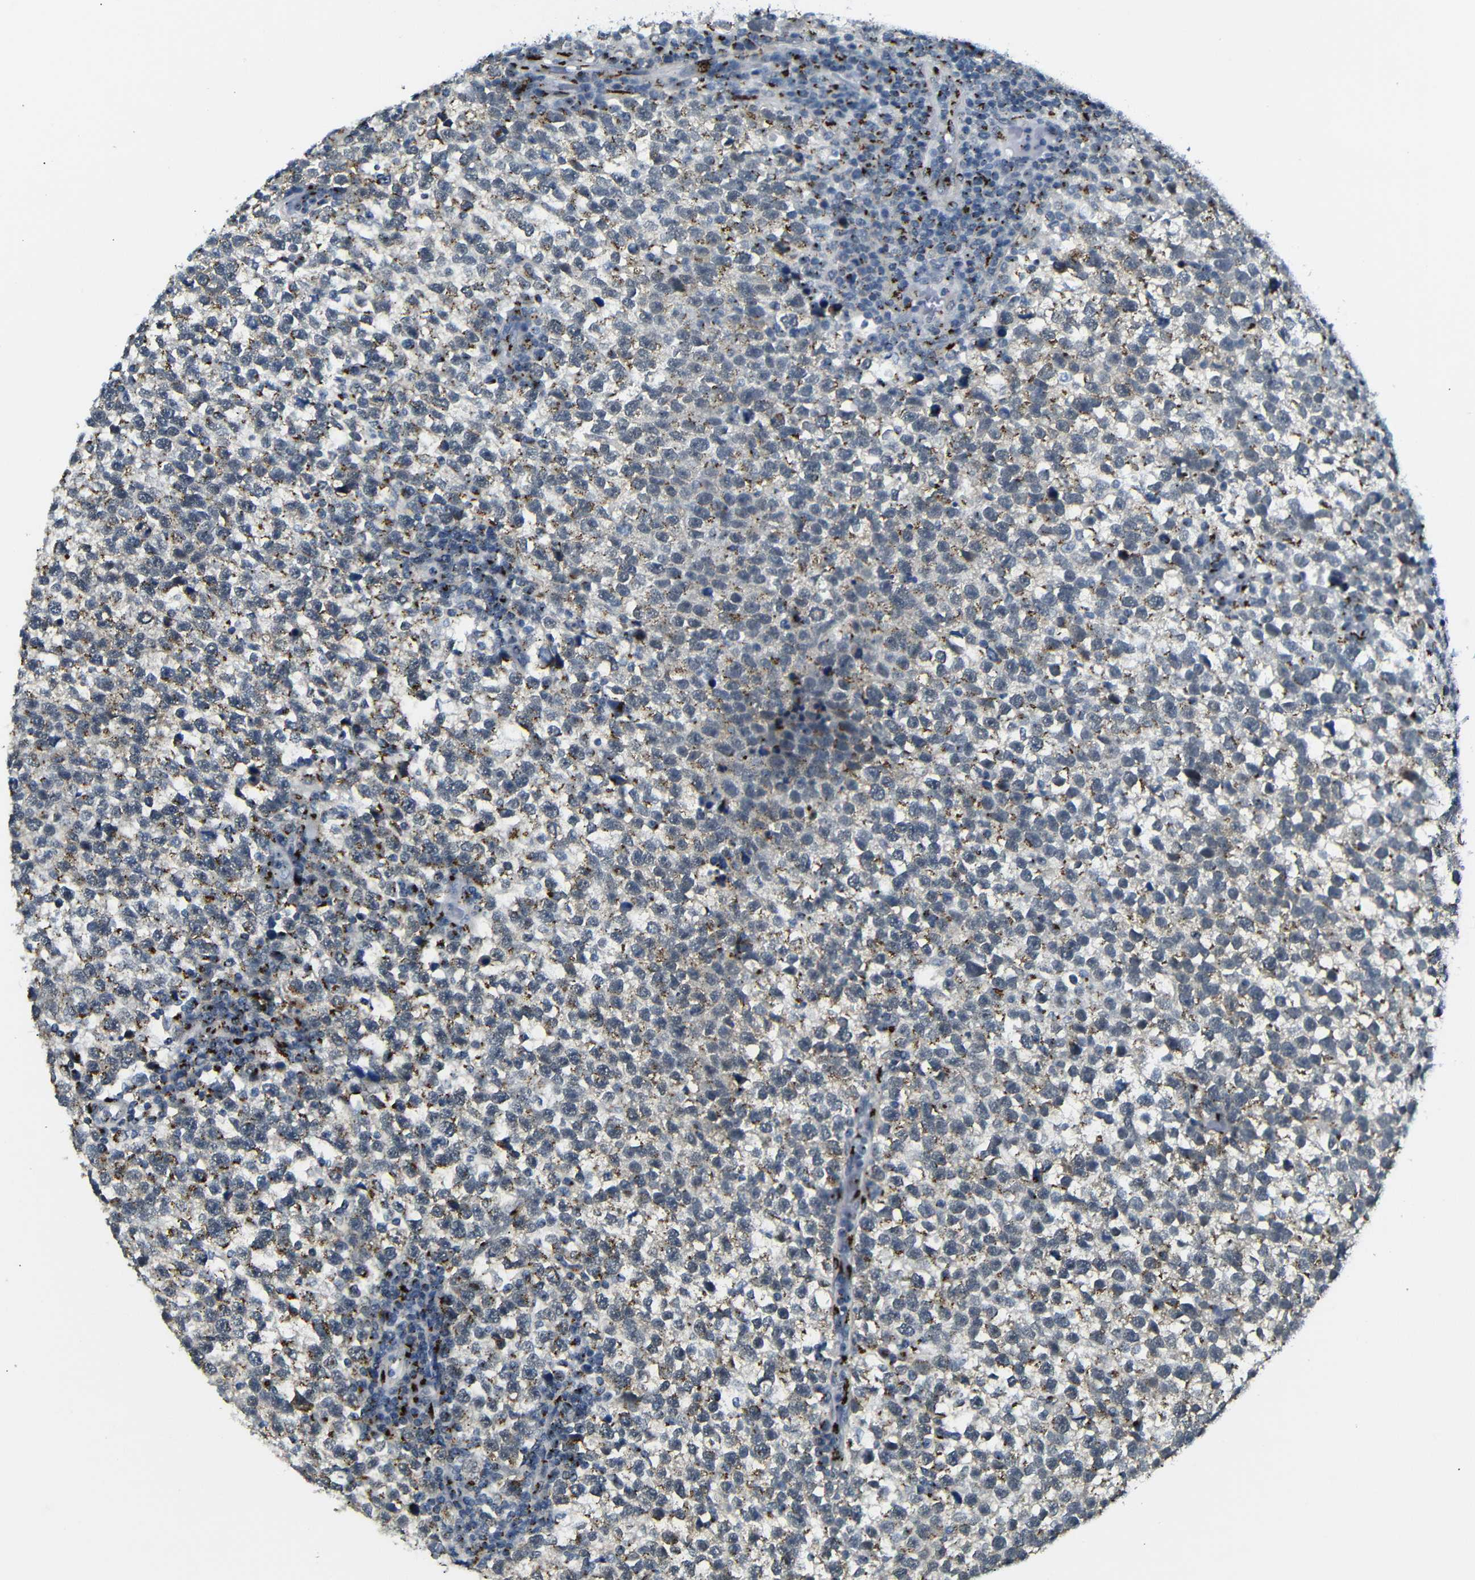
{"staining": {"intensity": "moderate", "quantity": "25%-75%", "location": "cytoplasmic/membranous"}, "tissue": "testis cancer", "cell_type": "Tumor cells", "image_type": "cancer", "snomed": [{"axis": "morphology", "description": "Normal tissue, NOS"}, {"axis": "morphology", "description": "Seminoma, NOS"}, {"axis": "topography", "description": "Testis"}], "caption": "Immunohistochemical staining of human testis seminoma reveals medium levels of moderate cytoplasmic/membranous positivity in about 25%-75% of tumor cells. Ihc stains the protein in brown and the nuclei are stained blue.", "gene": "TGOLN2", "patient": {"sex": "male", "age": 43}}